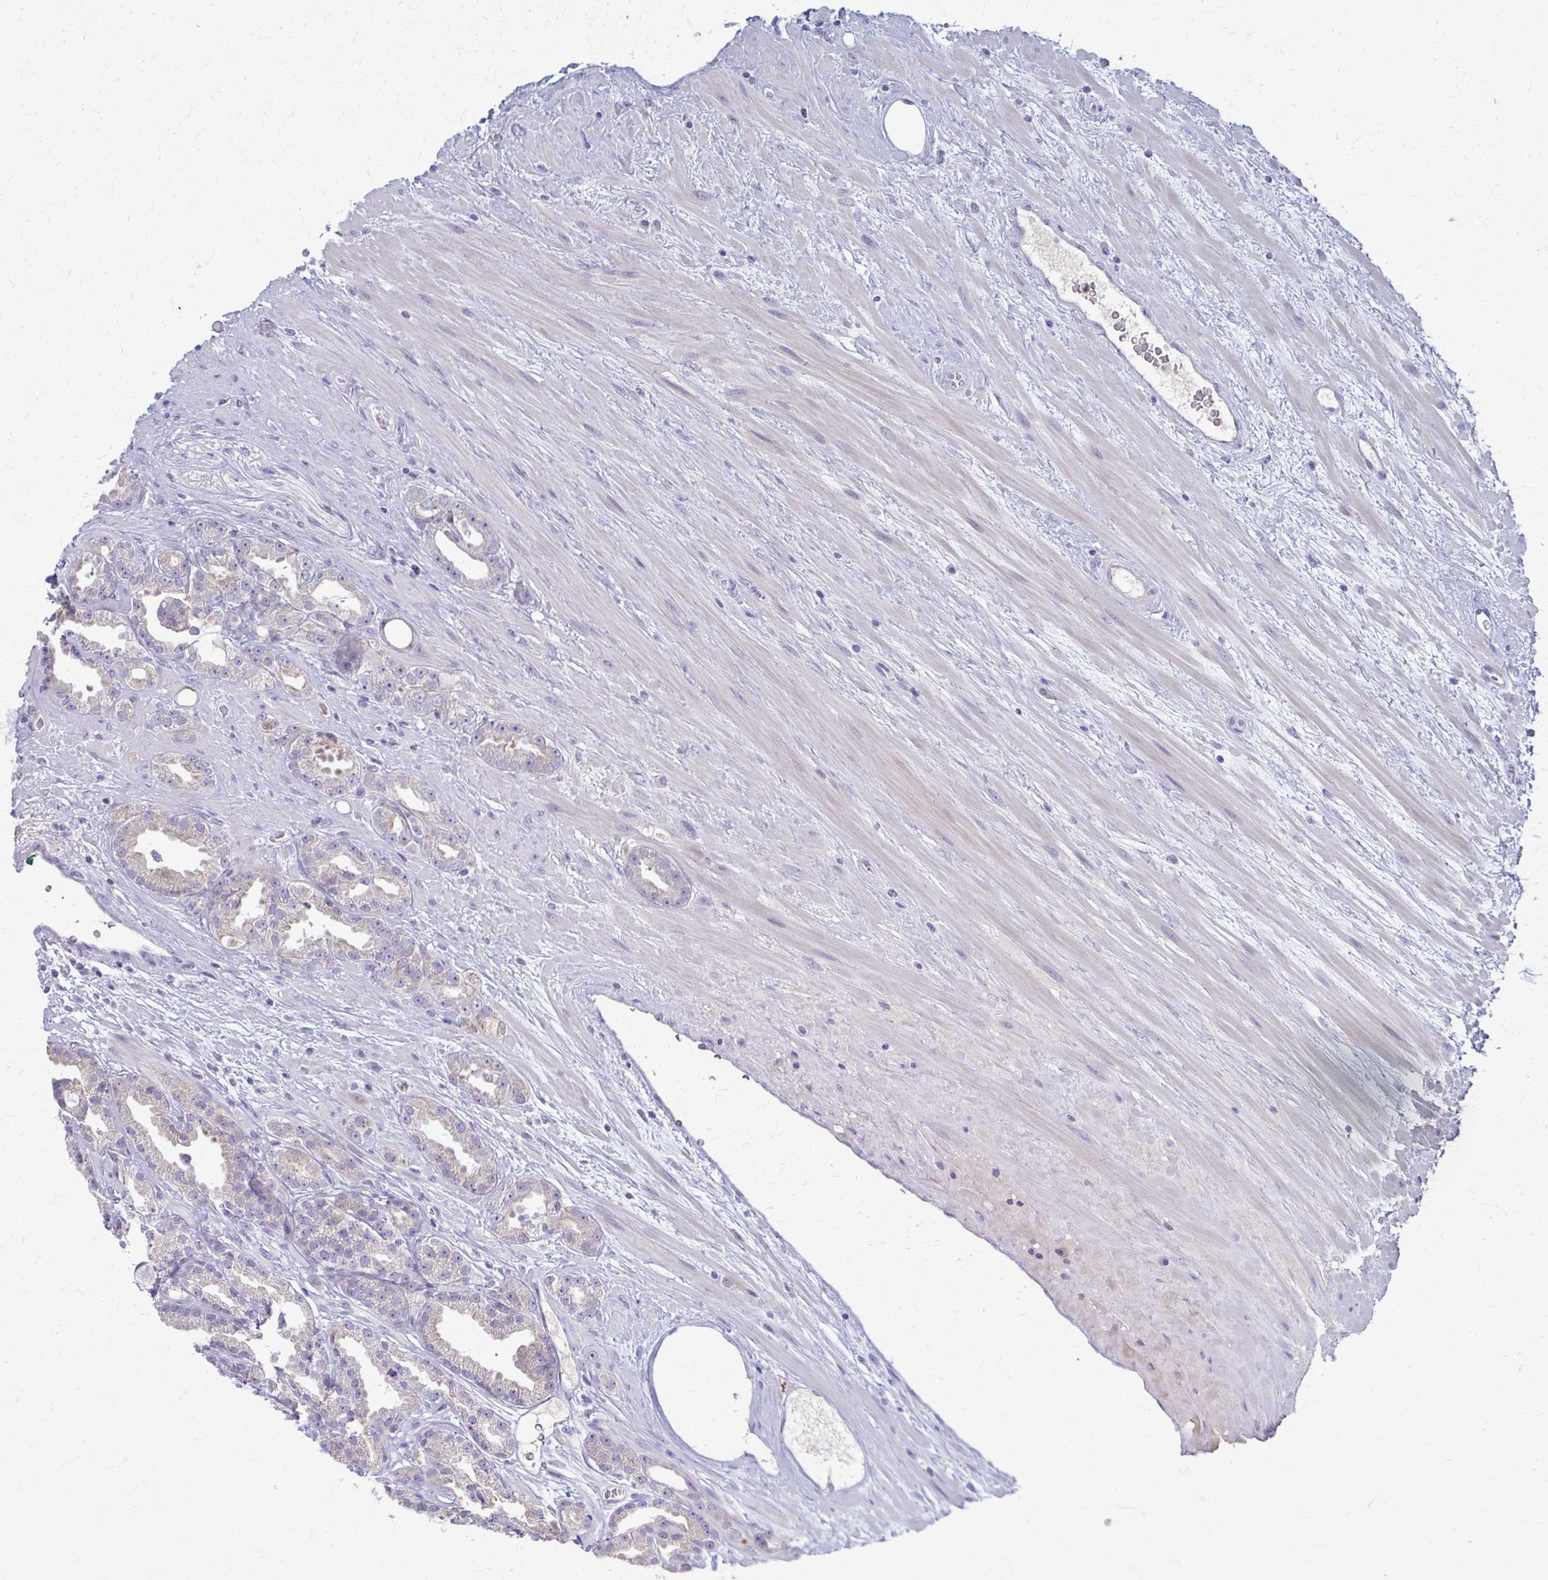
{"staining": {"intensity": "weak", "quantity": "<25%", "location": "cytoplasmic/membranous"}, "tissue": "prostate cancer", "cell_type": "Tumor cells", "image_type": "cancer", "snomed": [{"axis": "morphology", "description": "Adenocarcinoma, Low grade"}, {"axis": "topography", "description": "Prostate"}], "caption": "Immunohistochemistry micrograph of human prostate cancer stained for a protein (brown), which demonstrates no expression in tumor cells.", "gene": "OR4M1", "patient": {"sex": "male", "age": 61}}